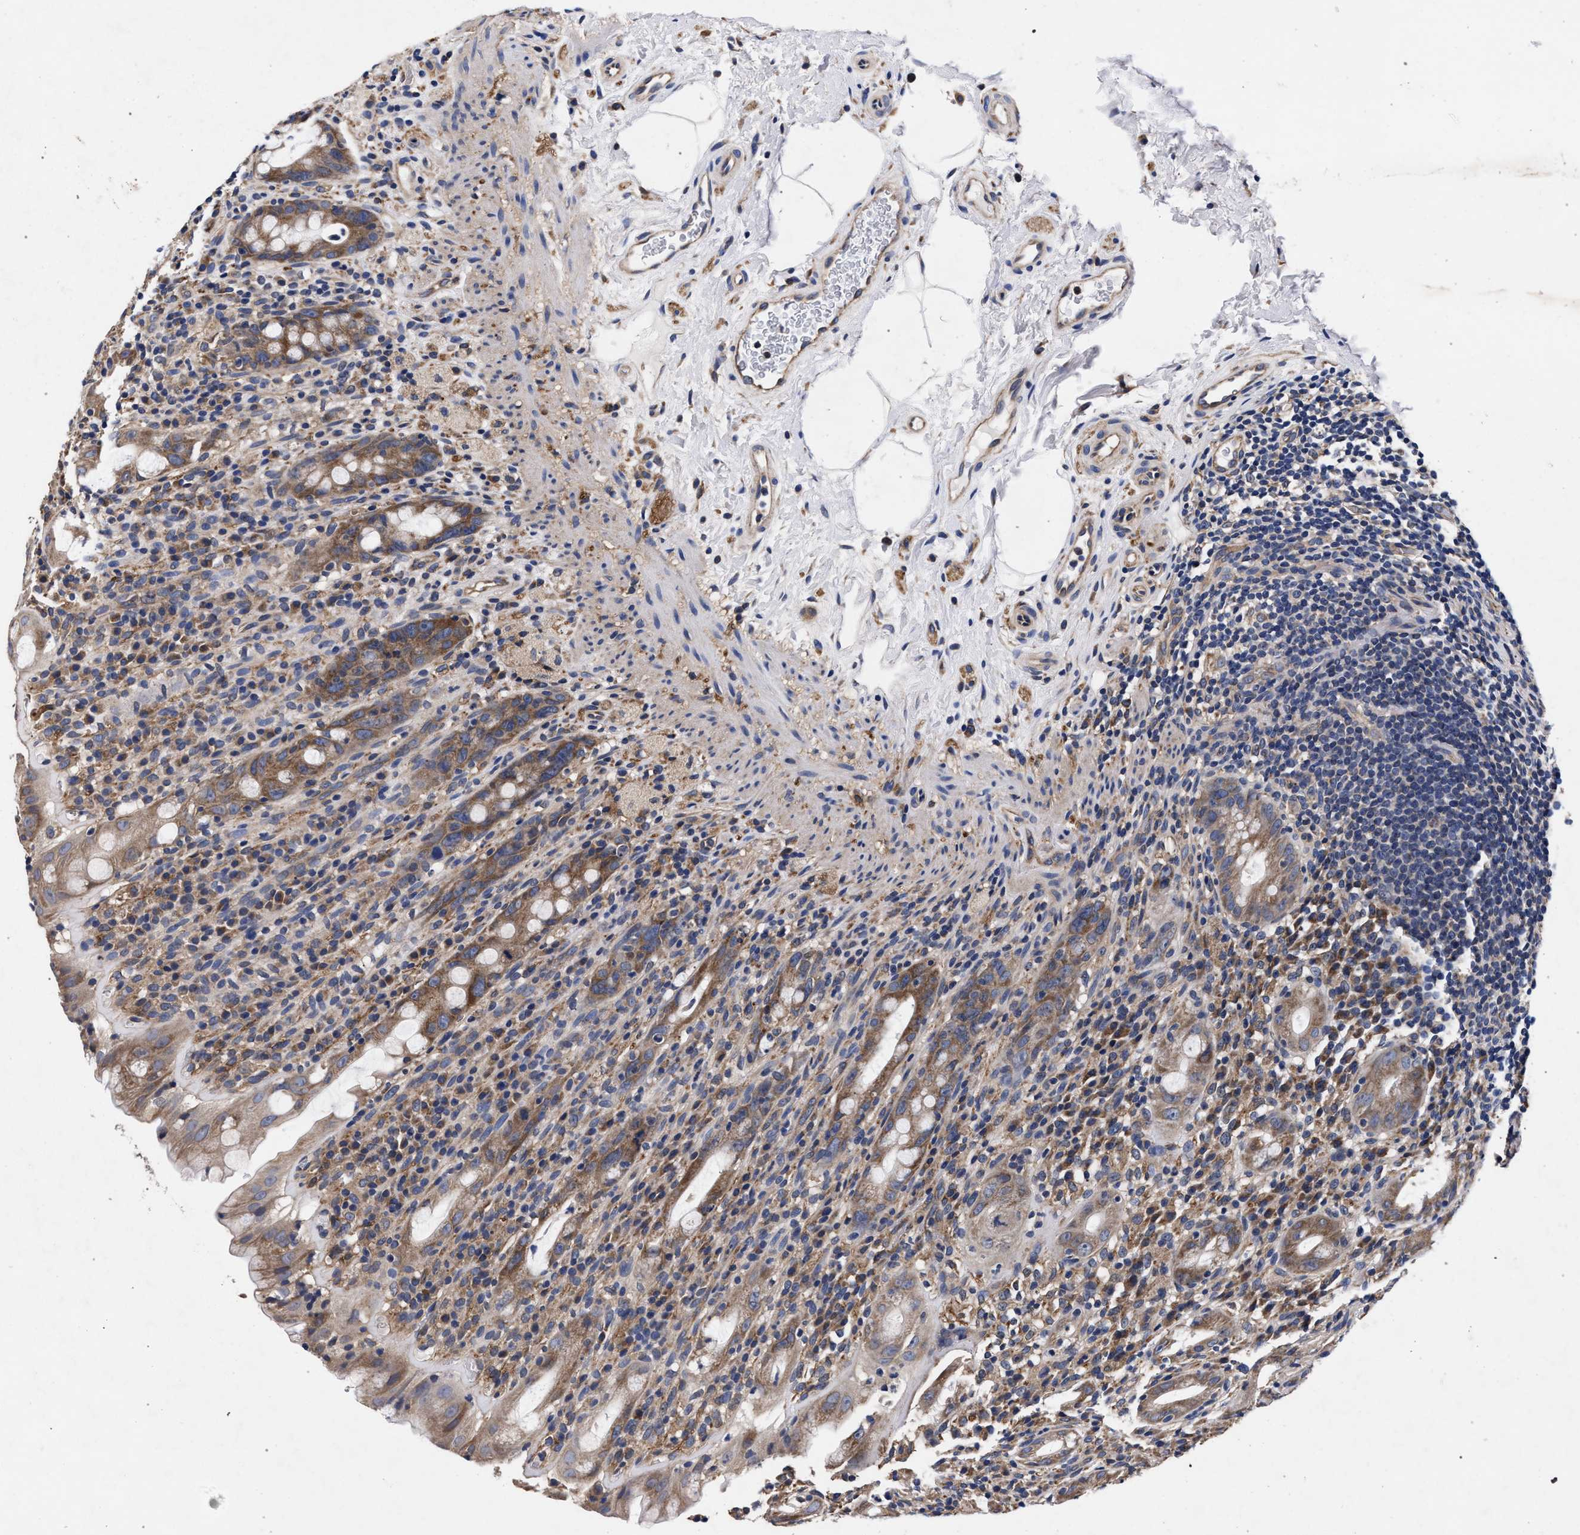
{"staining": {"intensity": "moderate", "quantity": ">75%", "location": "cytoplasmic/membranous"}, "tissue": "rectum", "cell_type": "Glandular cells", "image_type": "normal", "snomed": [{"axis": "morphology", "description": "Normal tissue, NOS"}, {"axis": "topography", "description": "Rectum"}], "caption": "A photomicrograph of human rectum stained for a protein displays moderate cytoplasmic/membranous brown staining in glandular cells. (DAB IHC, brown staining for protein, blue staining for nuclei).", "gene": "CFAP95", "patient": {"sex": "male", "age": 44}}